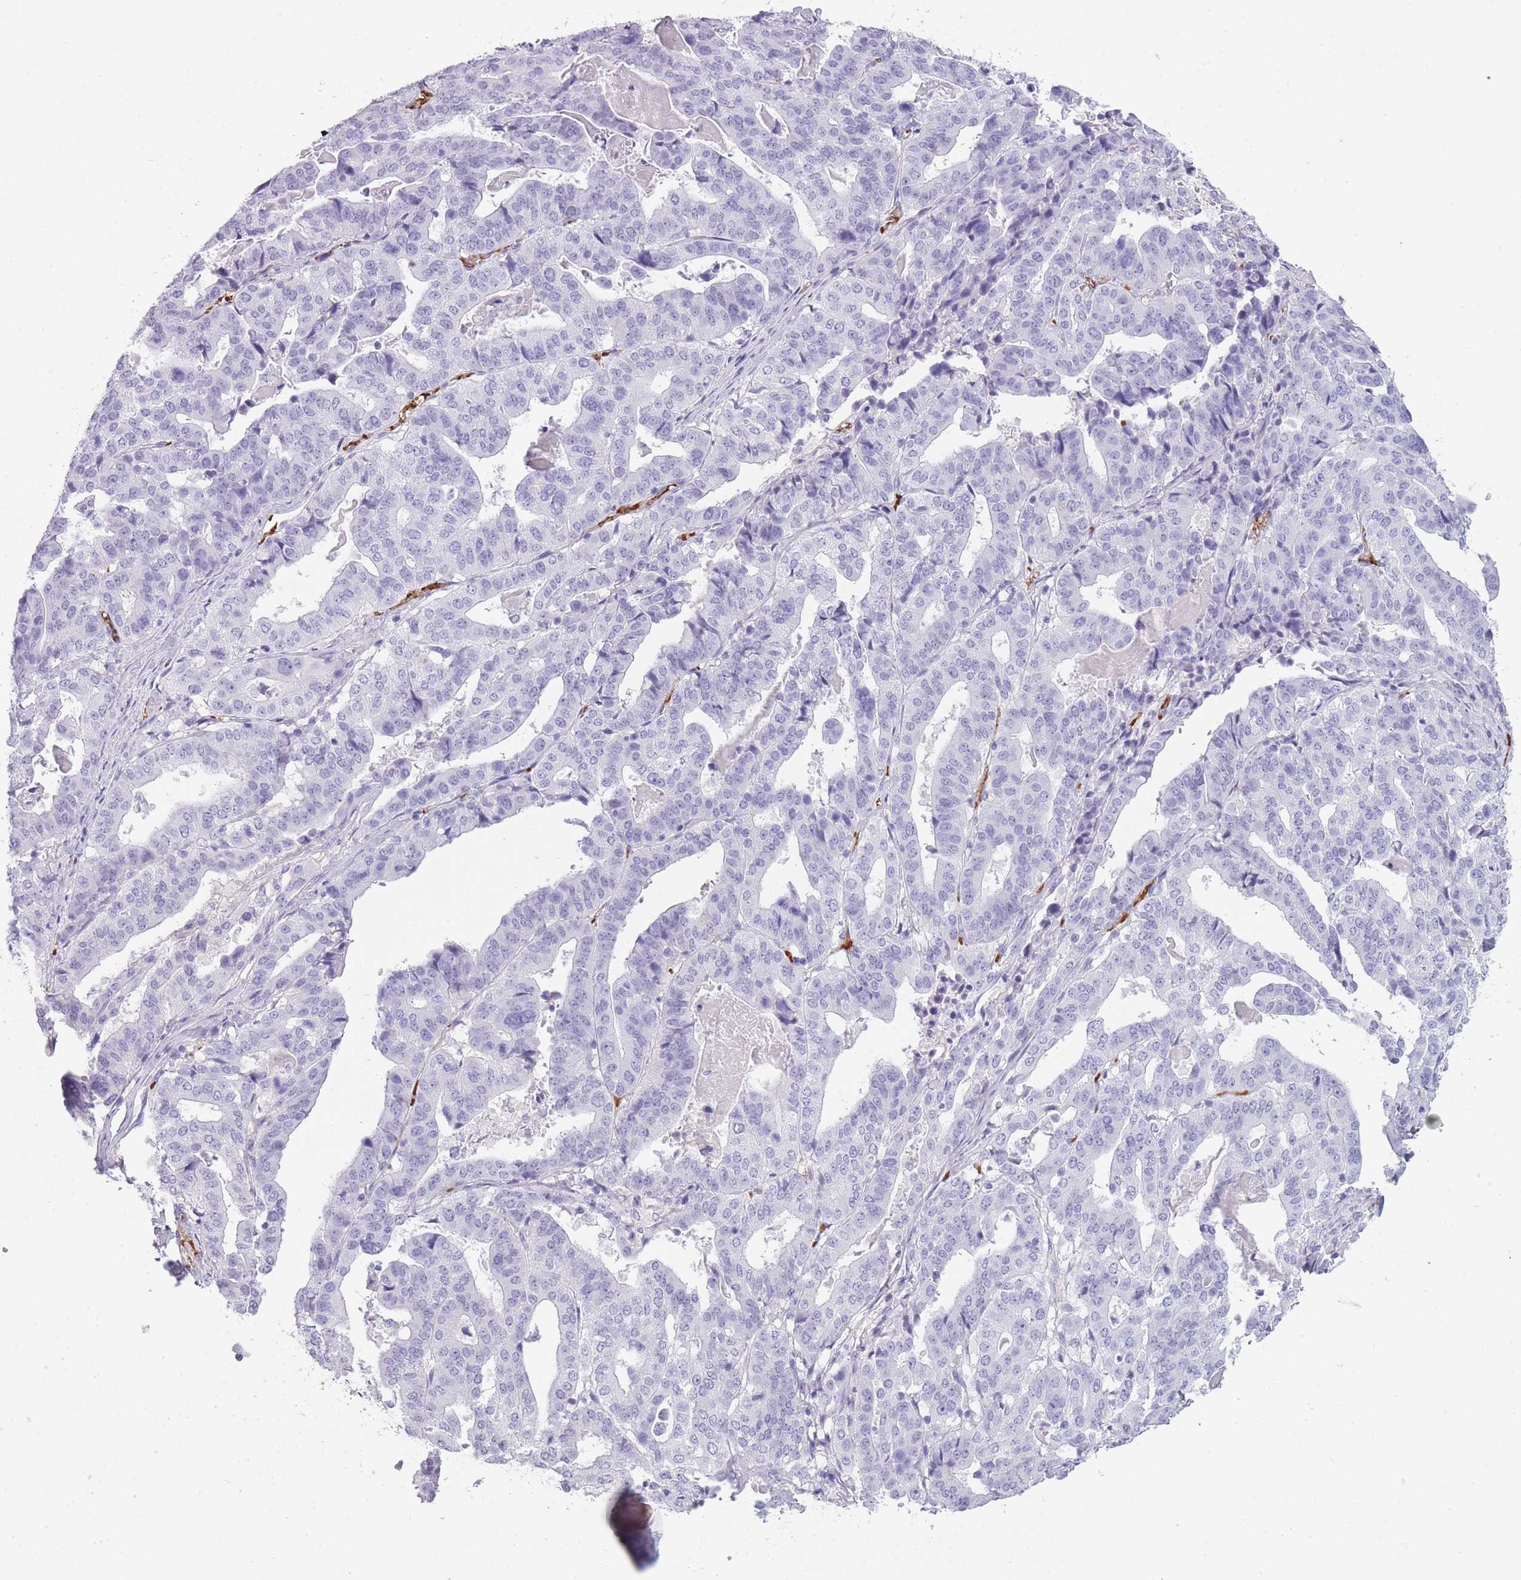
{"staining": {"intensity": "negative", "quantity": "none", "location": "none"}, "tissue": "stomach cancer", "cell_type": "Tumor cells", "image_type": "cancer", "snomed": [{"axis": "morphology", "description": "Adenocarcinoma, NOS"}, {"axis": "topography", "description": "Stomach"}], "caption": "There is no significant positivity in tumor cells of stomach cancer. The staining was performed using DAB (3,3'-diaminobenzidine) to visualize the protein expression in brown, while the nuclei were stained in blue with hematoxylin (Magnification: 20x).", "gene": "OR7C1", "patient": {"sex": "male", "age": 48}}